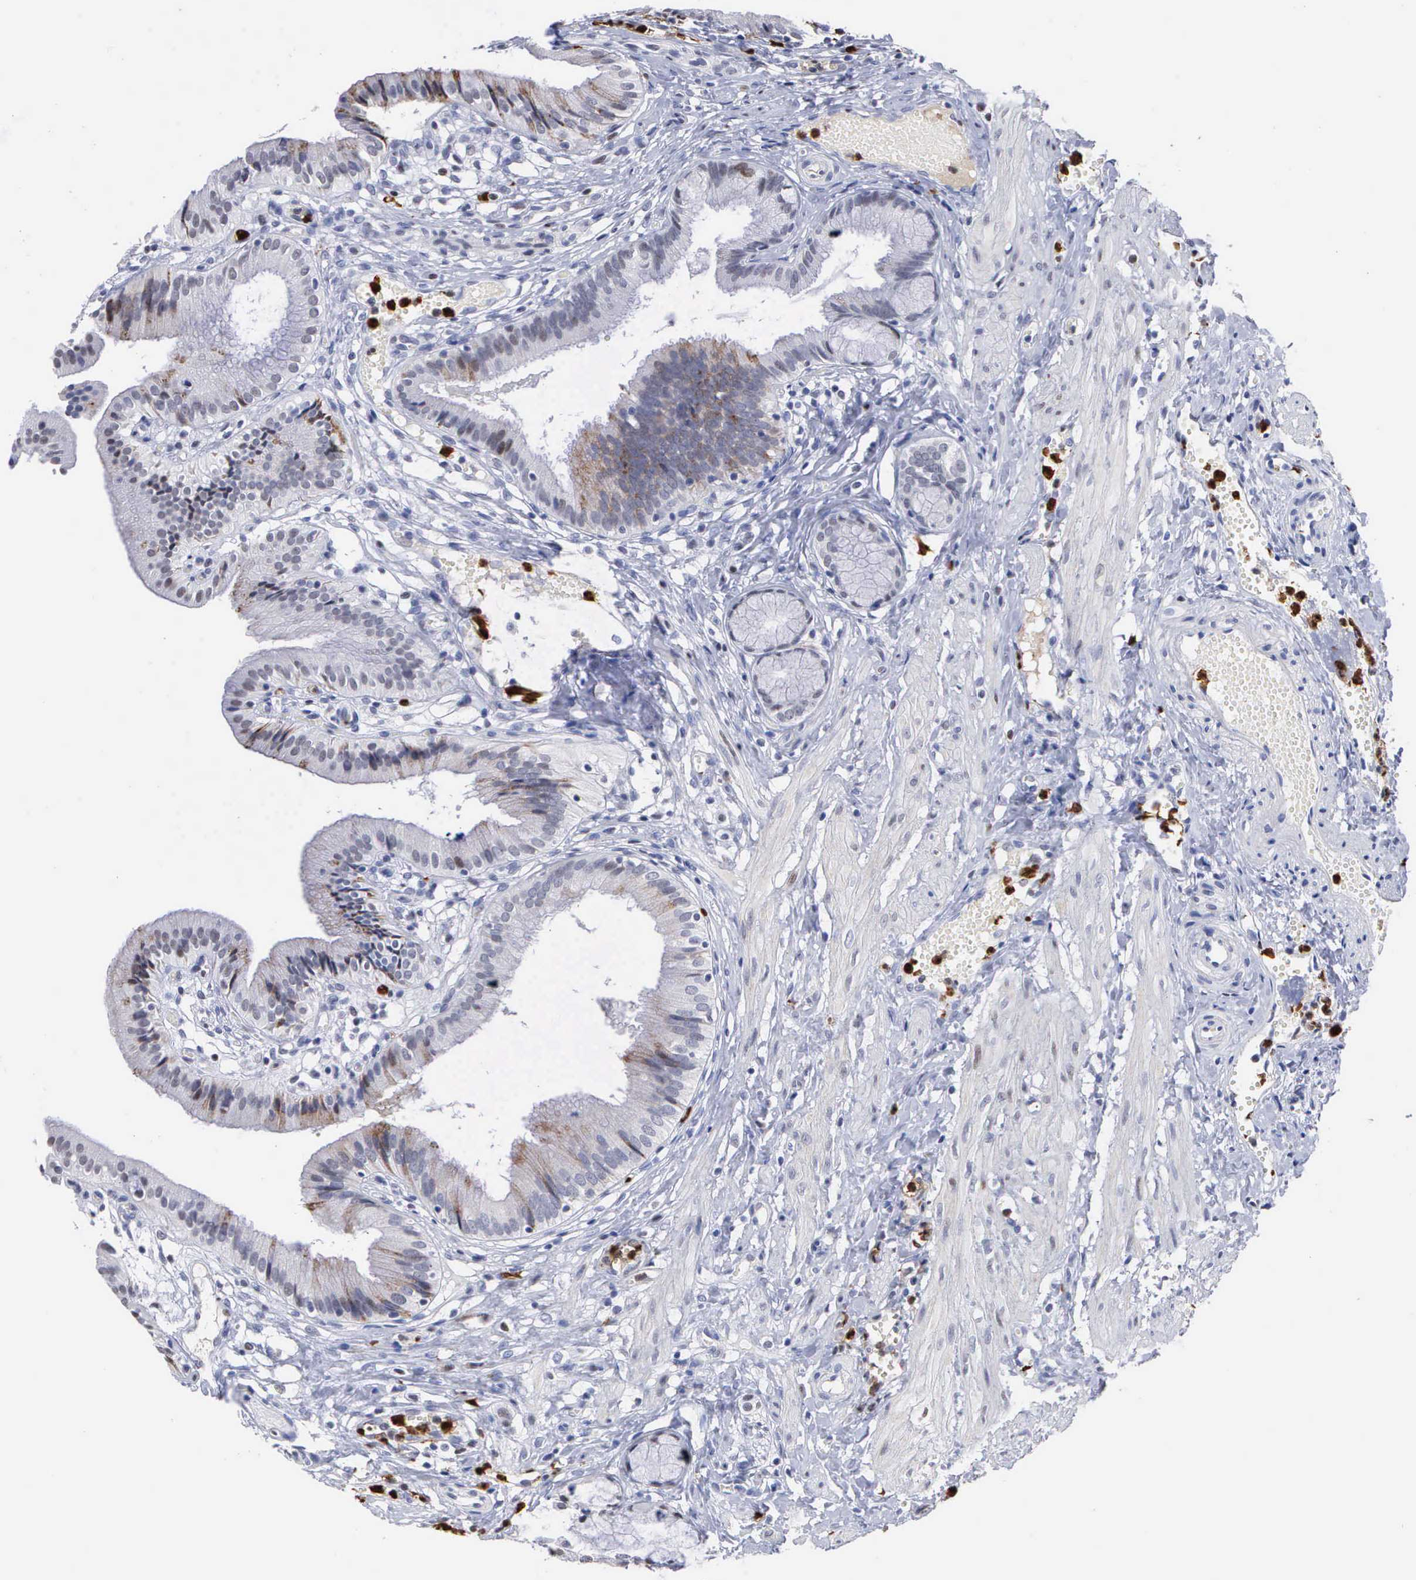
{"staining": {"intensity": "moderate", "quantity": "<25%", "location": "cytoplasmic/membranous"}, "tissue": "gallbladder", "cell_type": "Glandular cells", "image_type": "normal", "snomed": [{"axis": "morphology", "description": "Normal tissue, NOS"}, {"axis": "topography", "description": "Gallbladder"}], "caption": "A high-resolution micrograph shows IHC staining of normal gallbladder, which demonstrates moderate cytoplasmic/membranous staining in about <25% of glandular cells. (DAB (3,3'-diaminobenzidine) = brown stain, brightfield microscopy at high magnification).", "gene": "SPIN3", "patient": {"sex": "male", "age": 28}}